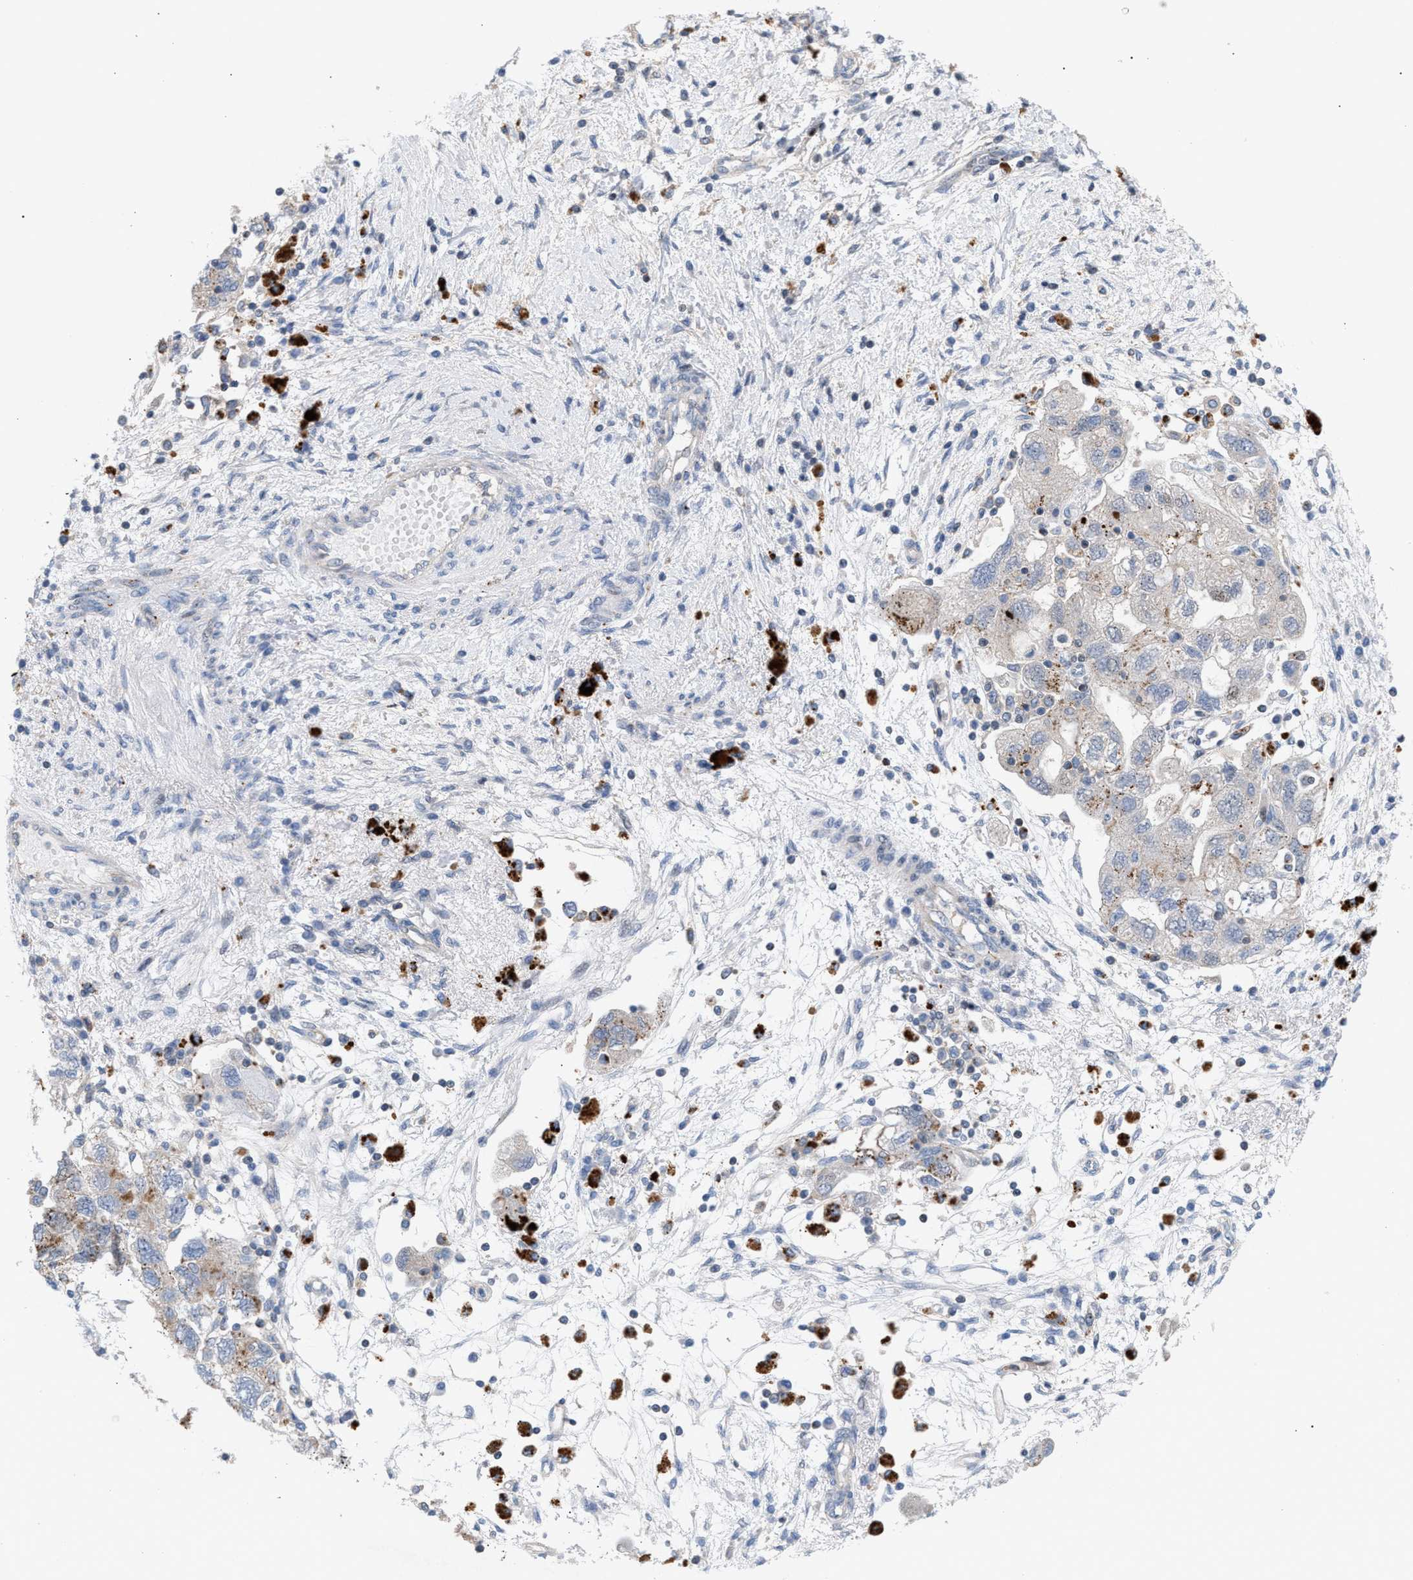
{"staining": {"intensity": "moderate", "quantity": "25%-75%", "location": "cytoplasmic/membranous"}, "tissue": "ovarian cancer", "cell_type": "Tumor cells", "image_type": "cancer", "snomed": [{"axis": "morphology", "description": "Carcinoma, NOS"}, {"axis": "morphology", "description": "Cystadenocarcinoma, serous, NOS"}, {"axis": "topography", "description": "Ovary"}], "caption": "Immunohistochemistry (IHC) (DAB (3,3'-diaminobenzidine)) staining of ovarian cancer (carcinoma) displays moderate cytoplasmic/membranous protein expression in about 25%-75% of tumor cells. The staining is performed using DAB brown chromogen to label protein expression. The nuclei are counter-stained blue using hematoxylin.", "gene": "MBTD1", "patient": {"sex": "female", "age": 69}}